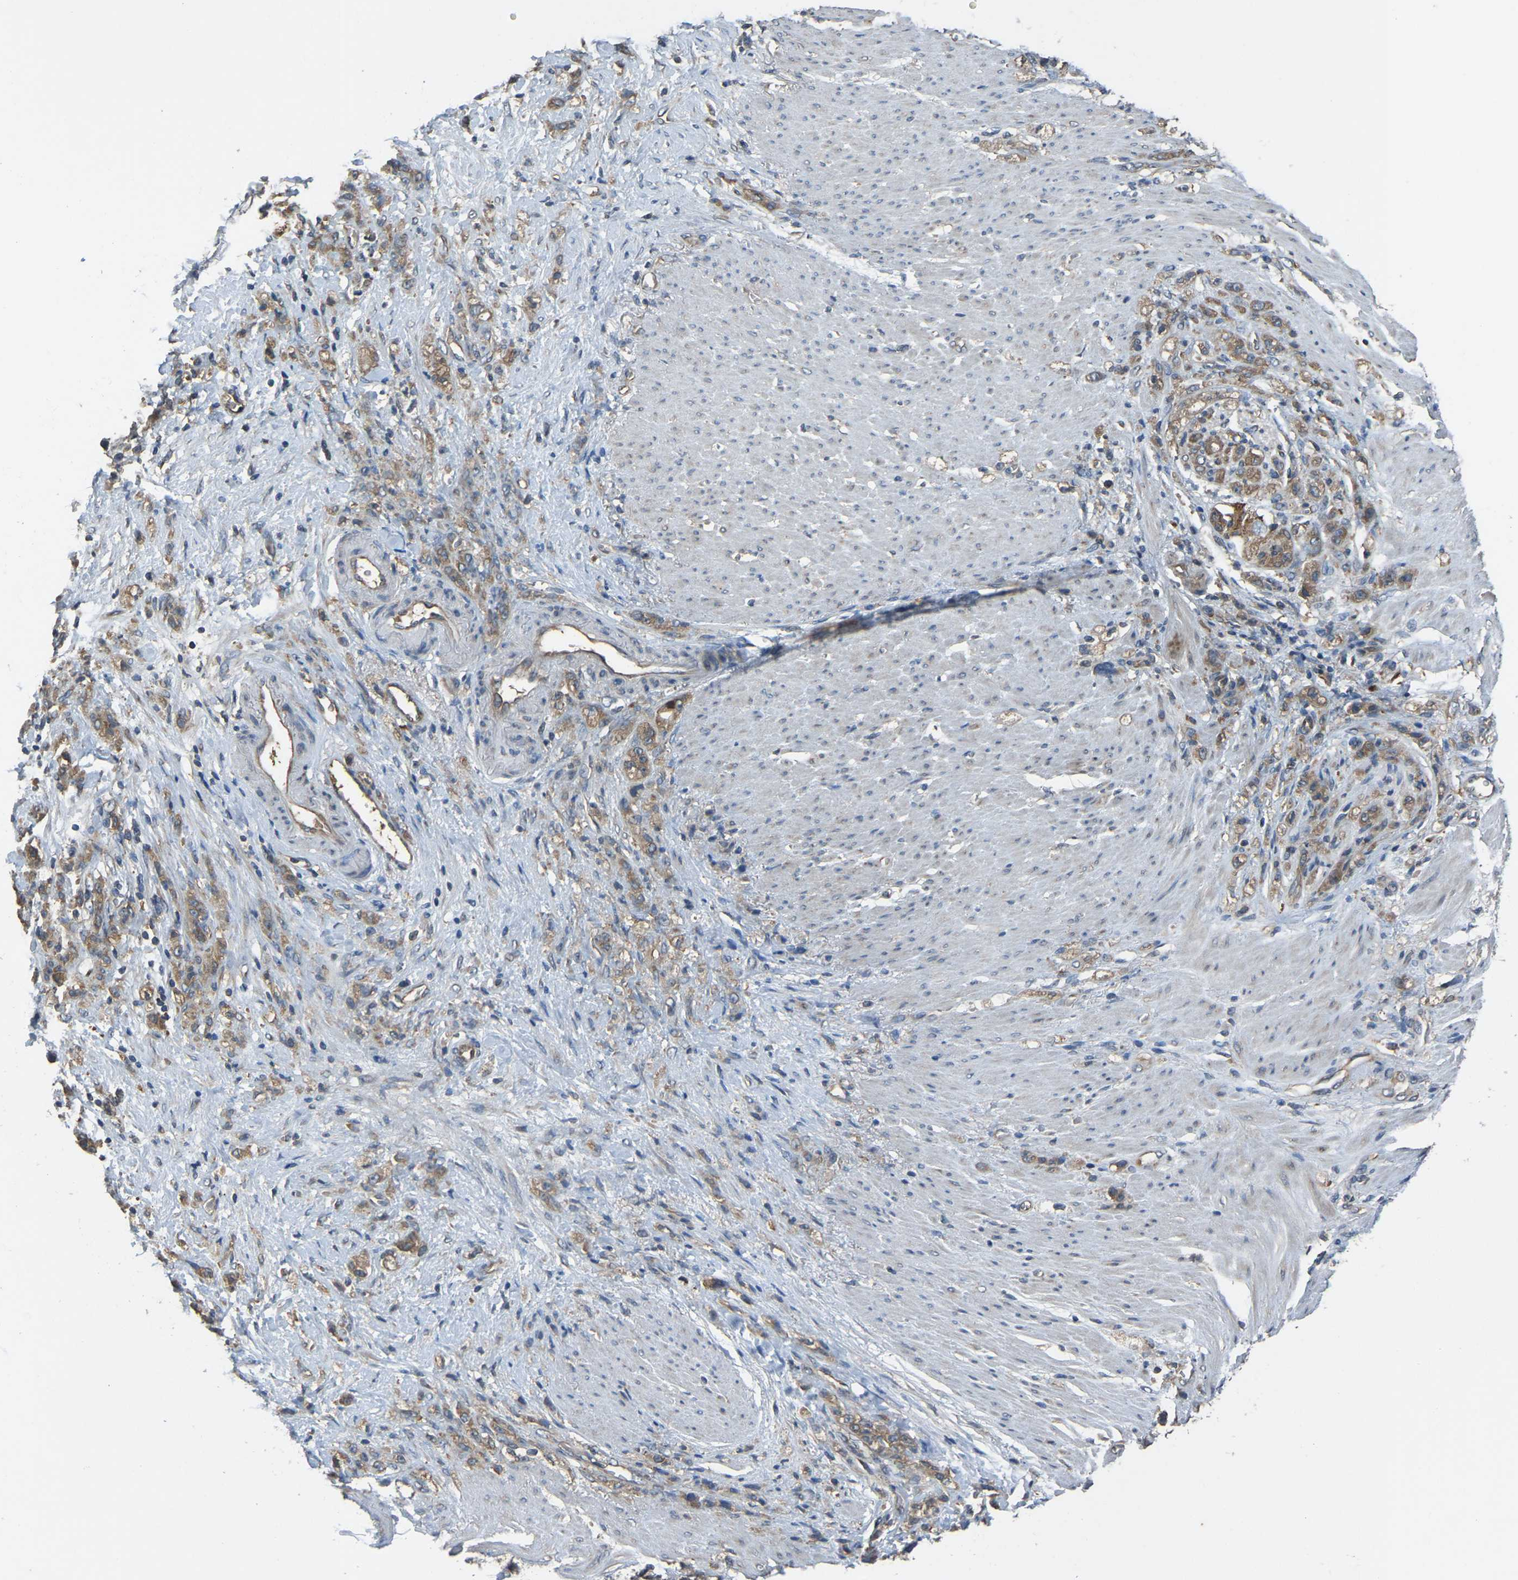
{"staining": {"intensity": "moderate", "quantity": ">75%", "location": "cytoplasmic/membranous"}, "tissue": "stomach cancer", "cell_type": "Tumor cells", "image_type": "cancer", "snomed": [{"axis": "morphology", "description": "Adenocarcinoma, NOS"}, {"axis": "topography", "description": "Stomach"}], "caption": "The immunohistochemical stain labels moderate cytoplasmic/membranous expression in tumor cells of stomach cancer (adenocarcinoma) tissue.", "gene": "AIMP1", "patient": {"sex": "male", "age": 82}}